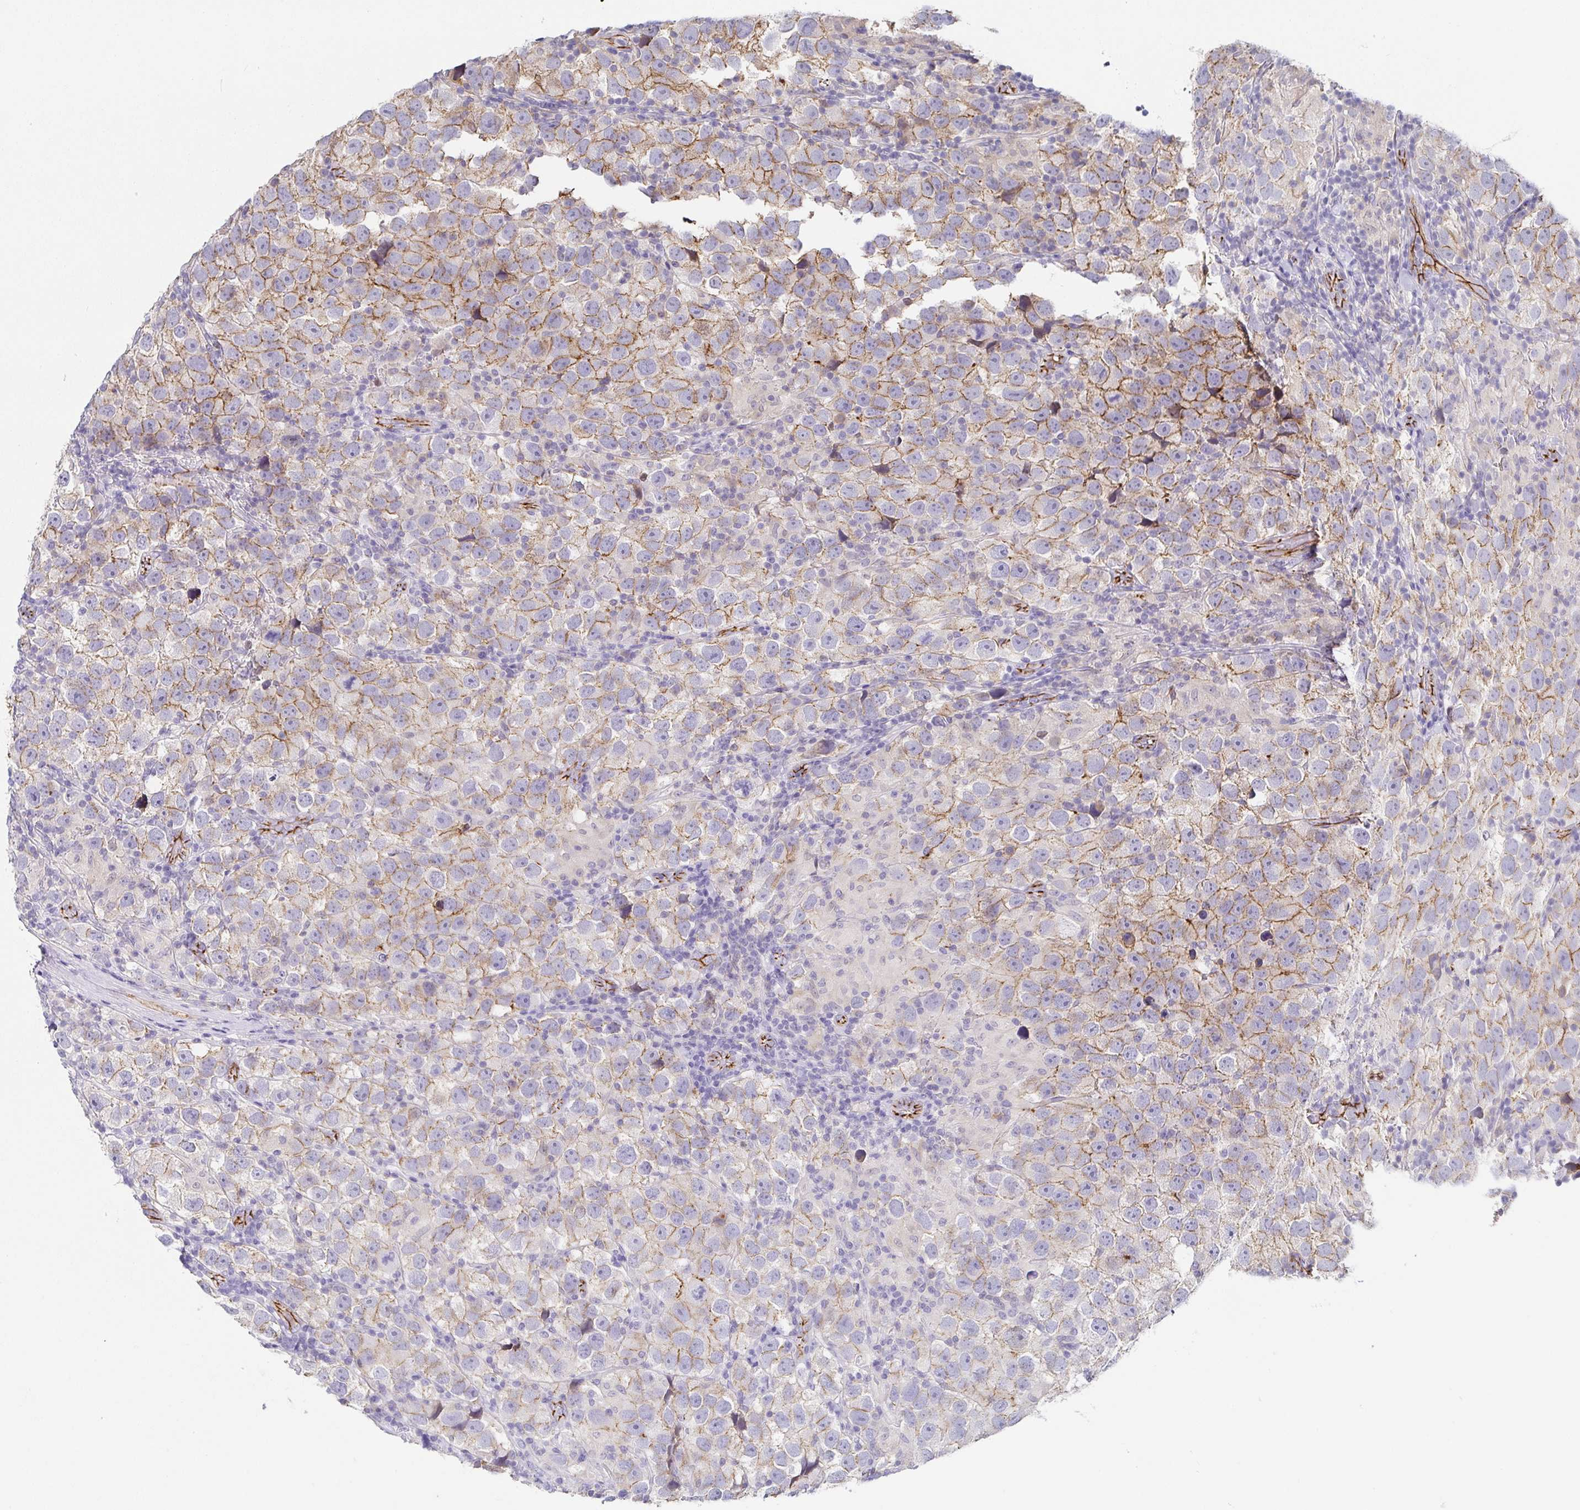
{"staining": {"intensity": "moderate", "quantity": "25%-75%", "location": "cytoplasmic/membranous"}, "tissue": "testis cancer", "cell_type": "Tumor cells", "image_type": "cancer", "snomed": [{"axis": "morphology", "description": "Seminoma, NOS"}, {"axis": "topography", "description": "Testis"}], "caption": "Immunohistochemistry (IHC) (DAB) staining of human testis cancer demonstrates moderate cytoplasmic/membranous protein positivity in approximately 25%-75% of tumor cells.", "gene": "PIWIL3", "patient": {"sex": "male", "age": 26}}